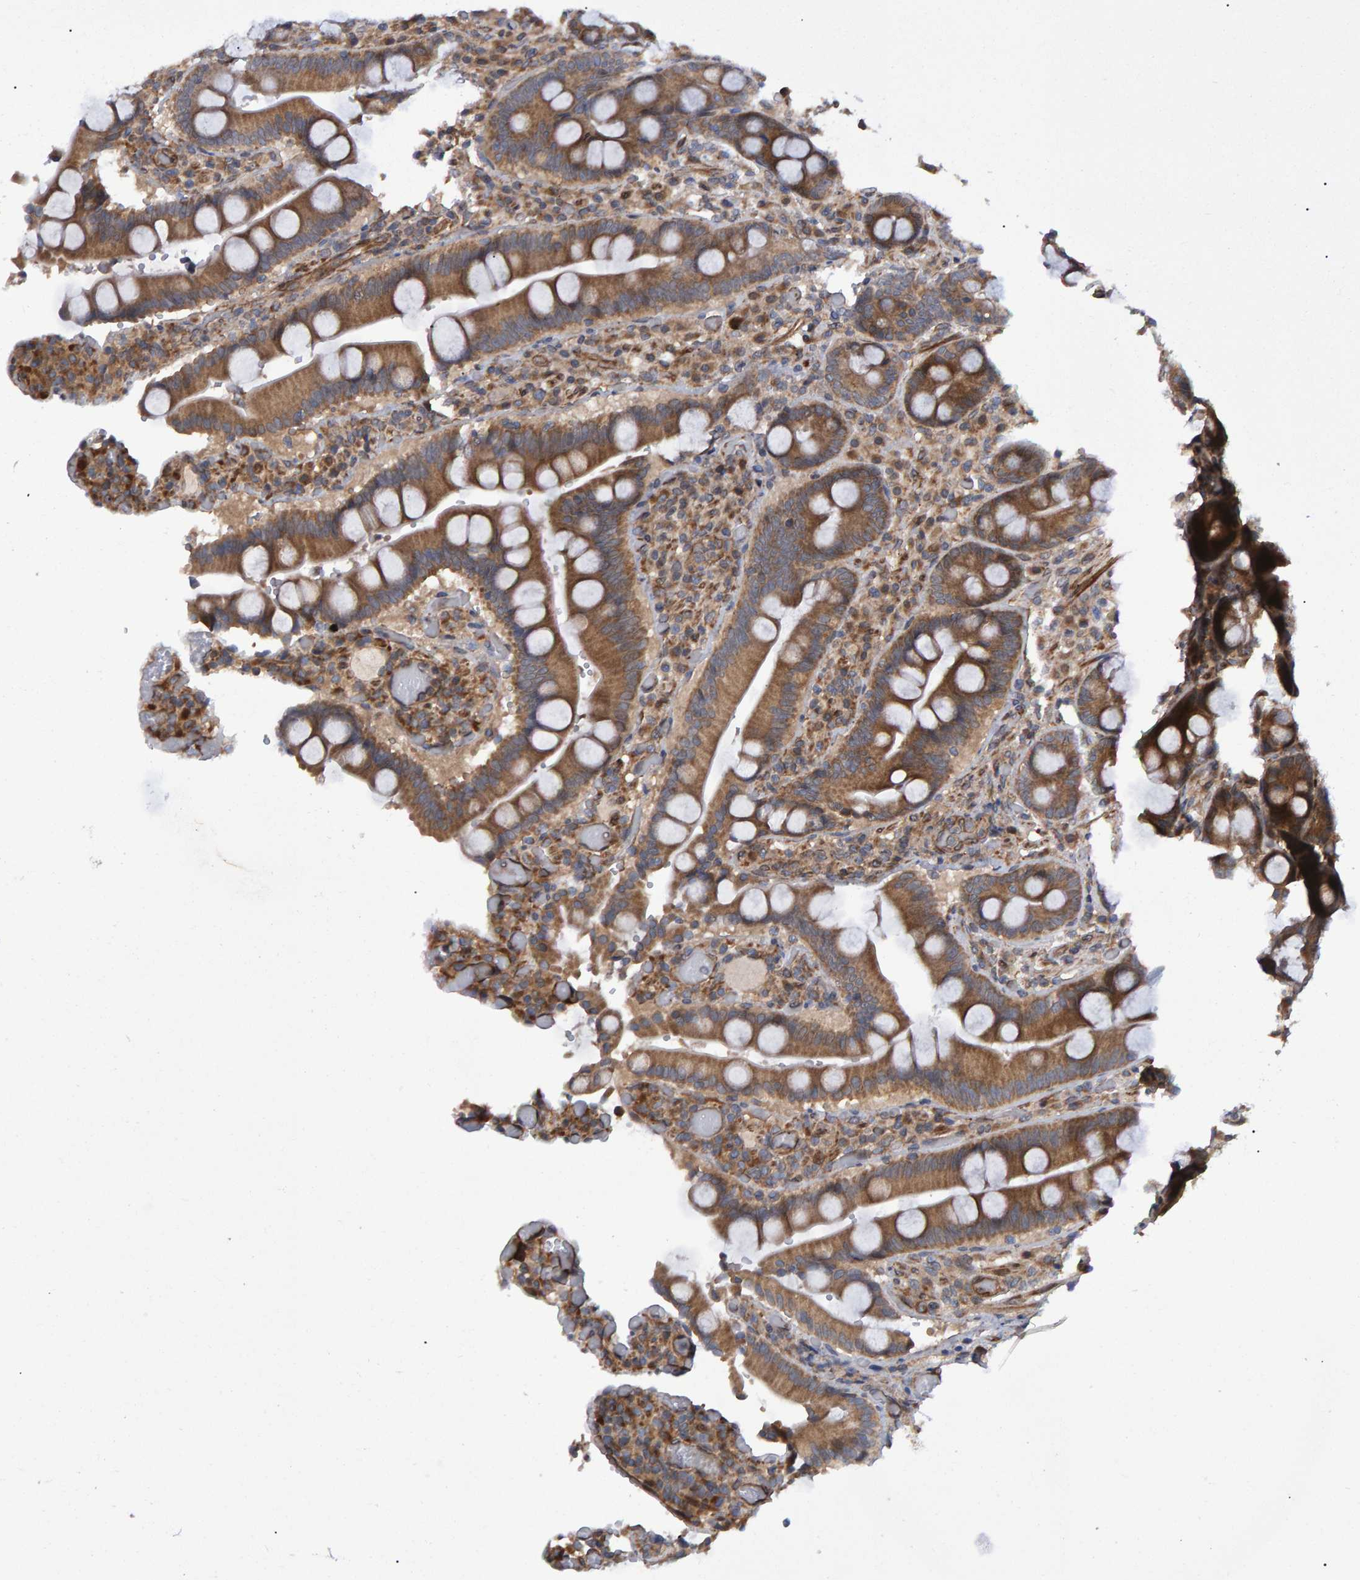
{"staining": {"intensity": "moderate", "quantity": ">75%", "location": "cytoplasmic/membranous"}, "tissue": "duodenum", "cell_type": "Glandular cells", "image_type": "normal", "snomed": [{"axis": "morphology", "description": "Normal tissue, NOS"}, {"axis": "topography", "description": "Small intestine, NOS"}], "caption": "Protein expression analysis of unremarkable duodenum displays moderate cytoplasmic/membranous positivity in about >75% of glandular cells.", "gene": "ATP6V1H", "patient": {"sex": "female", "age": 71}}